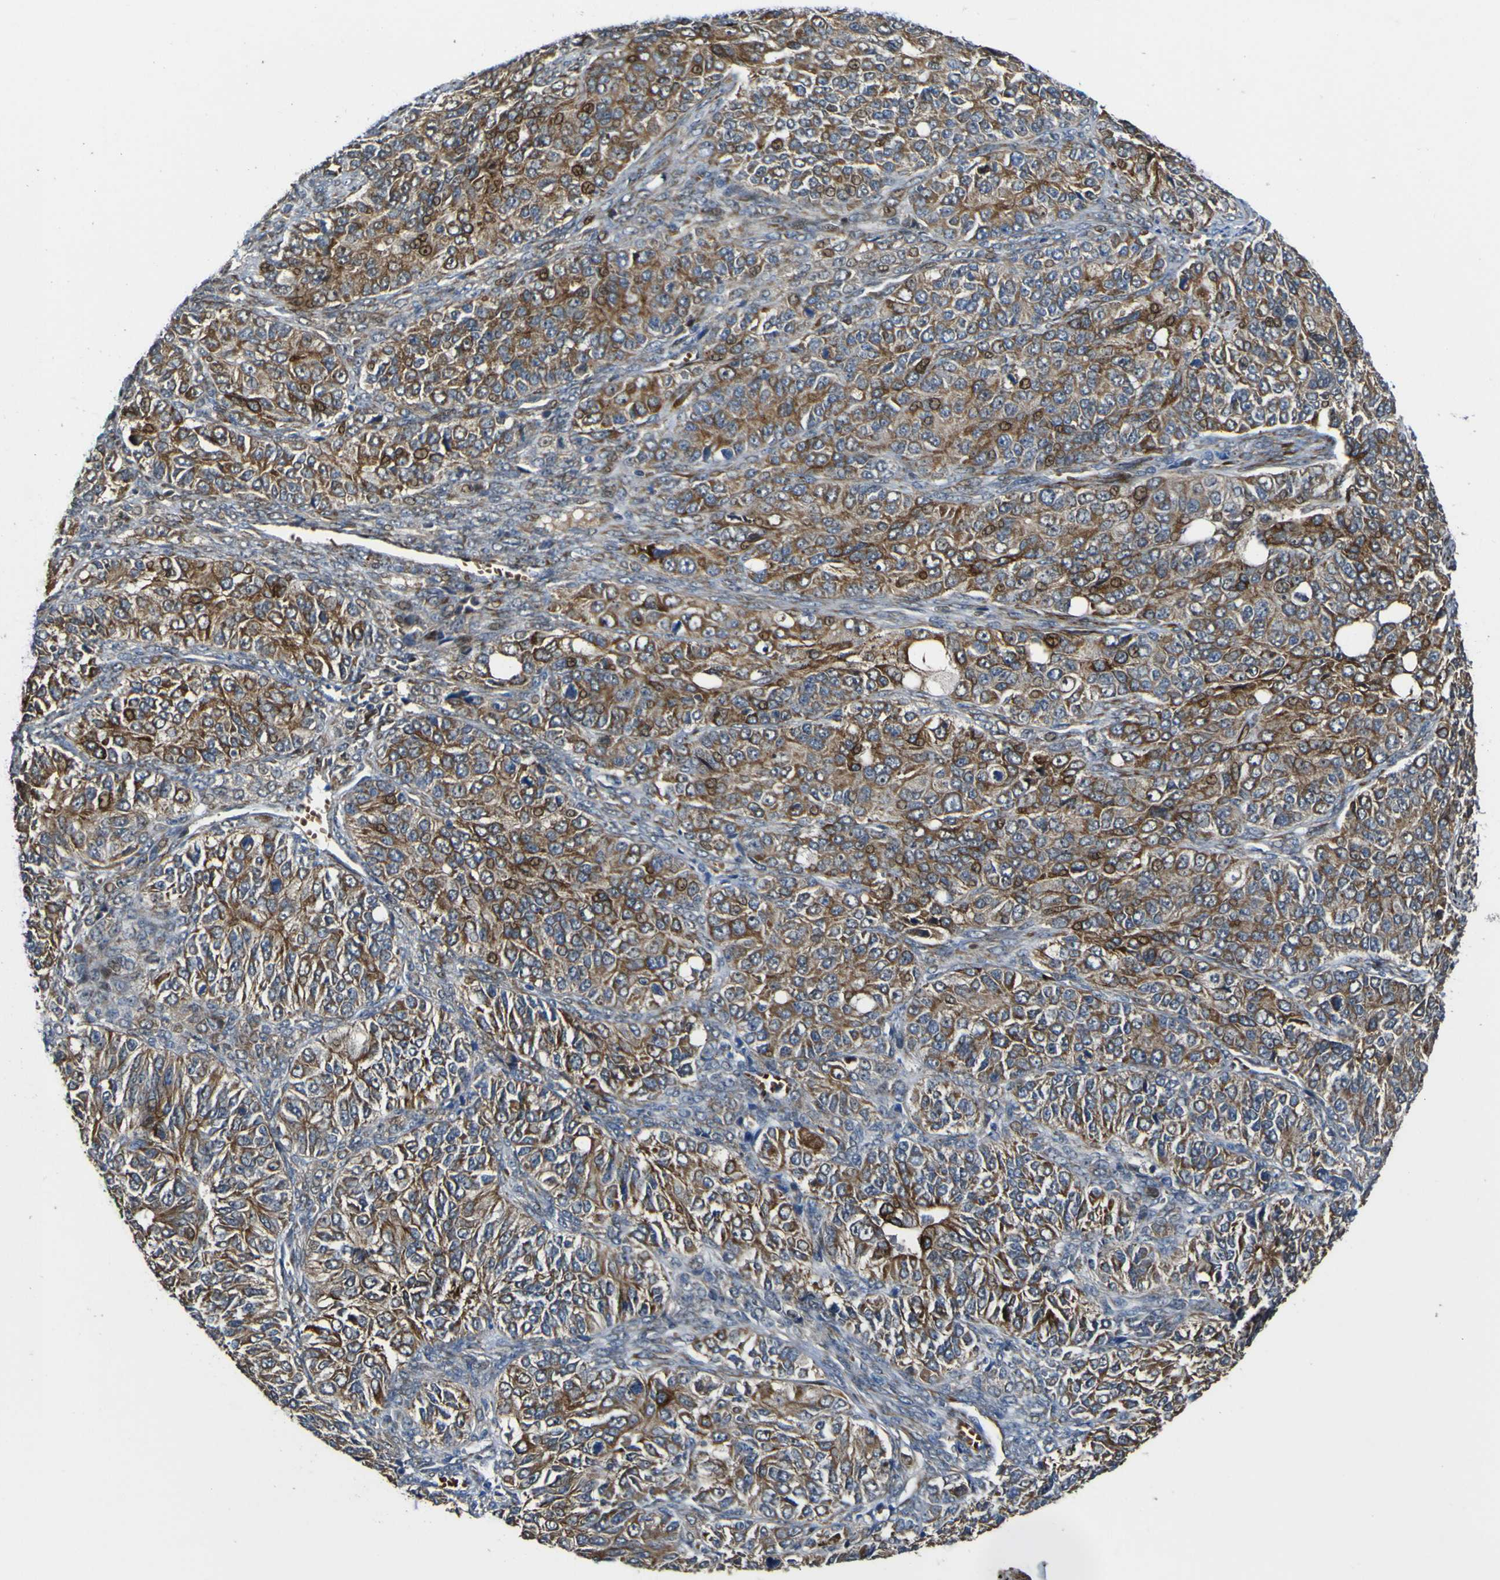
{"staining": {"intensity": "moderate", "quantity": "25%-75%", "location": "cytoplasmic/membranous"}, "tissue": "ovarian cancer", "cell_type": "Tumor cells", "image_type": "cancer", "snomed": [{"axis": "morphology", "description": "Carcinoma, endometroid"}, {"axis": "topography", "description": "Ovary"}], "caption": "DAB immunohistochemical staining of ovarian cancer shows moderate cytoplasmic/membranous protein staining in approximately 25%-75% of tumor cells.", "gene": "LBHD1", "patient": {"sex": "female", "age": 51}}